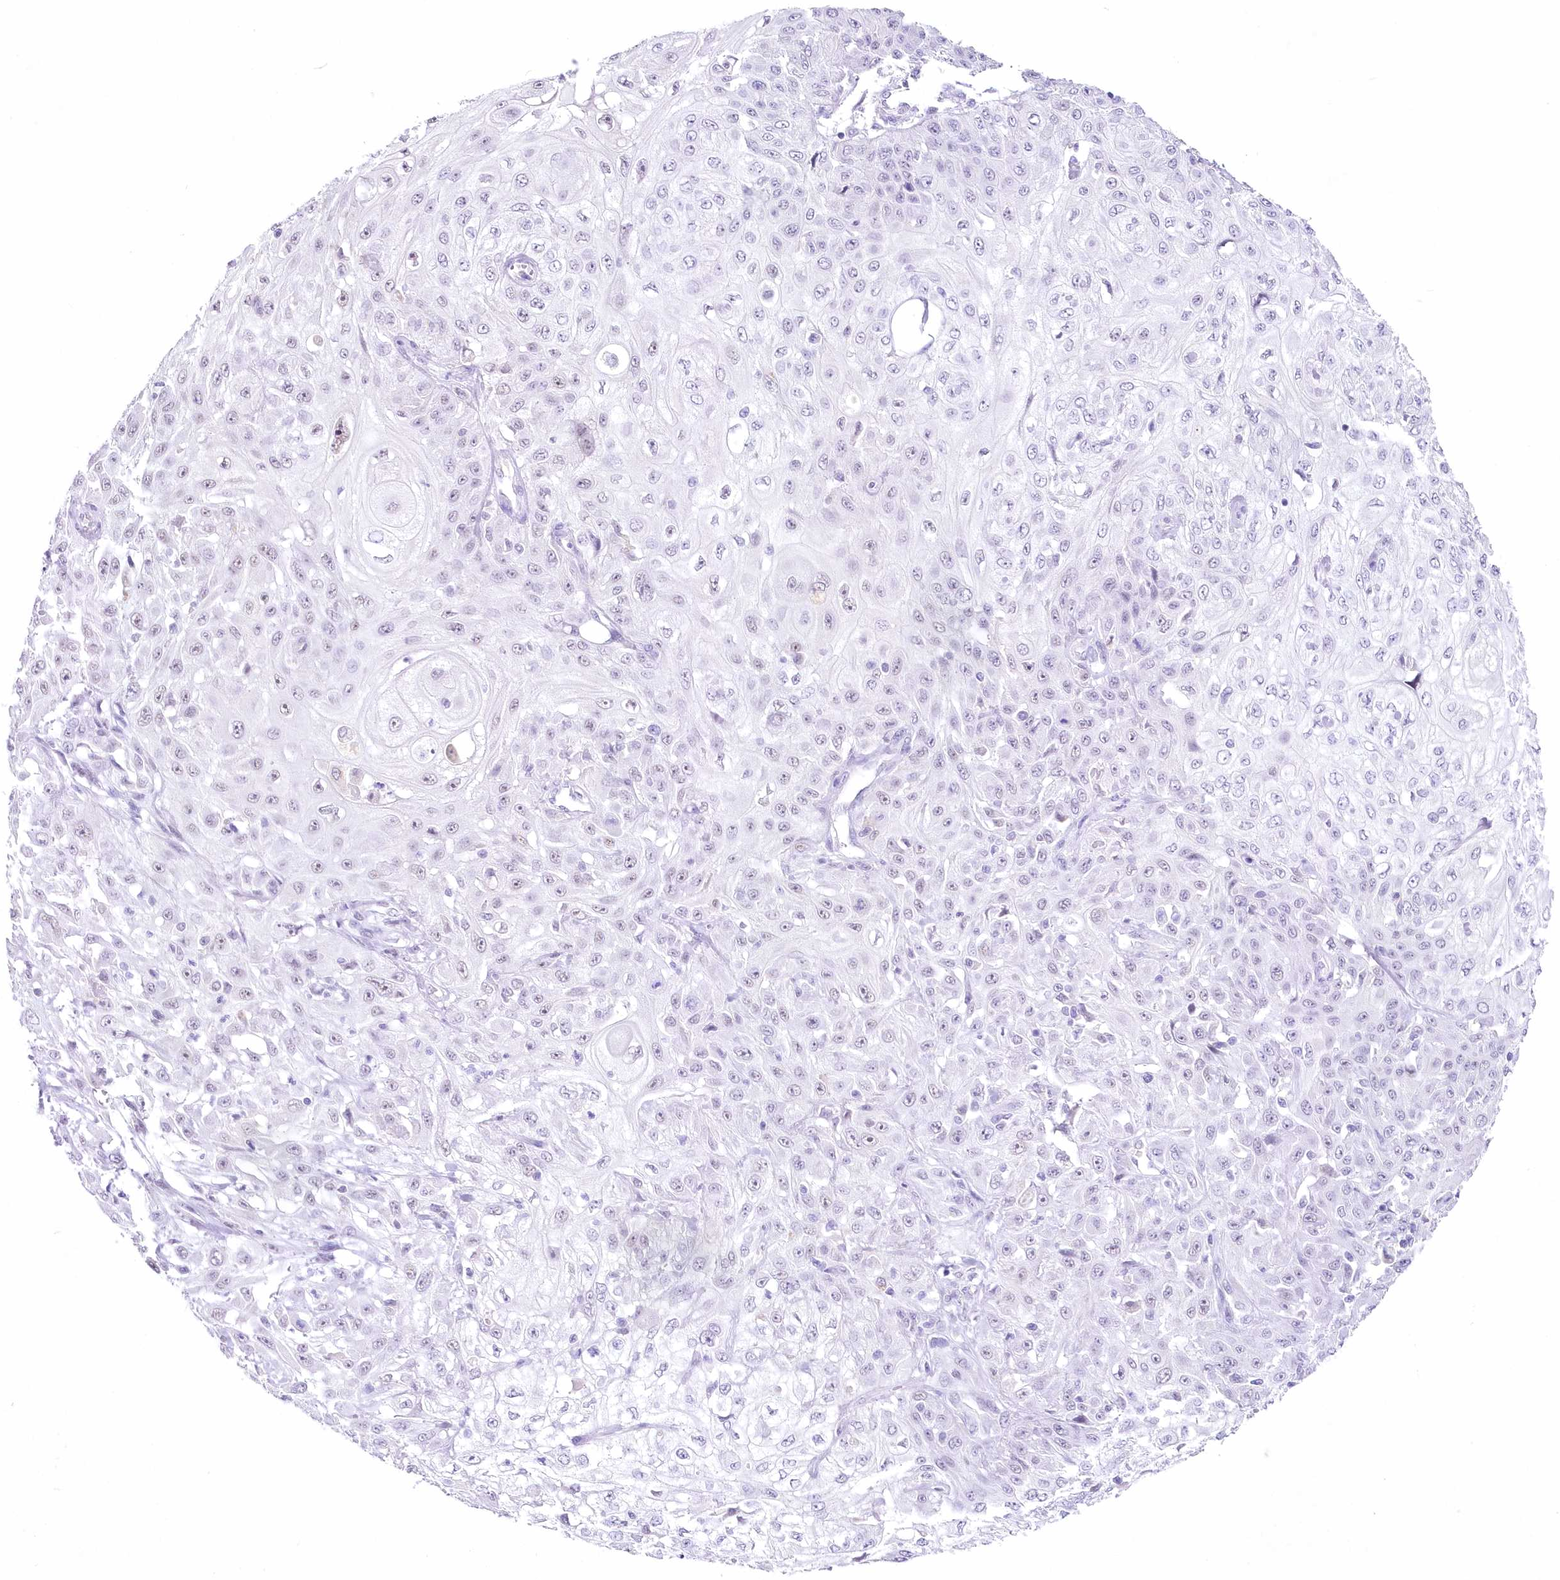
{"staining": {"intensity": "negative", "quantity": "none", "location": "none"}, "tissue": "skin cancer", "cell_type": "Tumor cells", "image_type": "cancer", "snomed": [{"axis": "morphology", "description": "Squamous cell carcinoma, NOS"}, {"axis": "morphology", "description": "Squamous cell carcinoma, metastatic, NOS"}, {"axis": "topography", "description": "Skin"}, {"axis": "topography", "description": "Lymph node"}], "caption": "DAB (3,3'-diaminobenzidine) immunohistochemical staining of human skin cancer reveals no significant positivity in tumor cells.", "gene": "RBM27", "patient": {"sex": "male", "age": 75}}